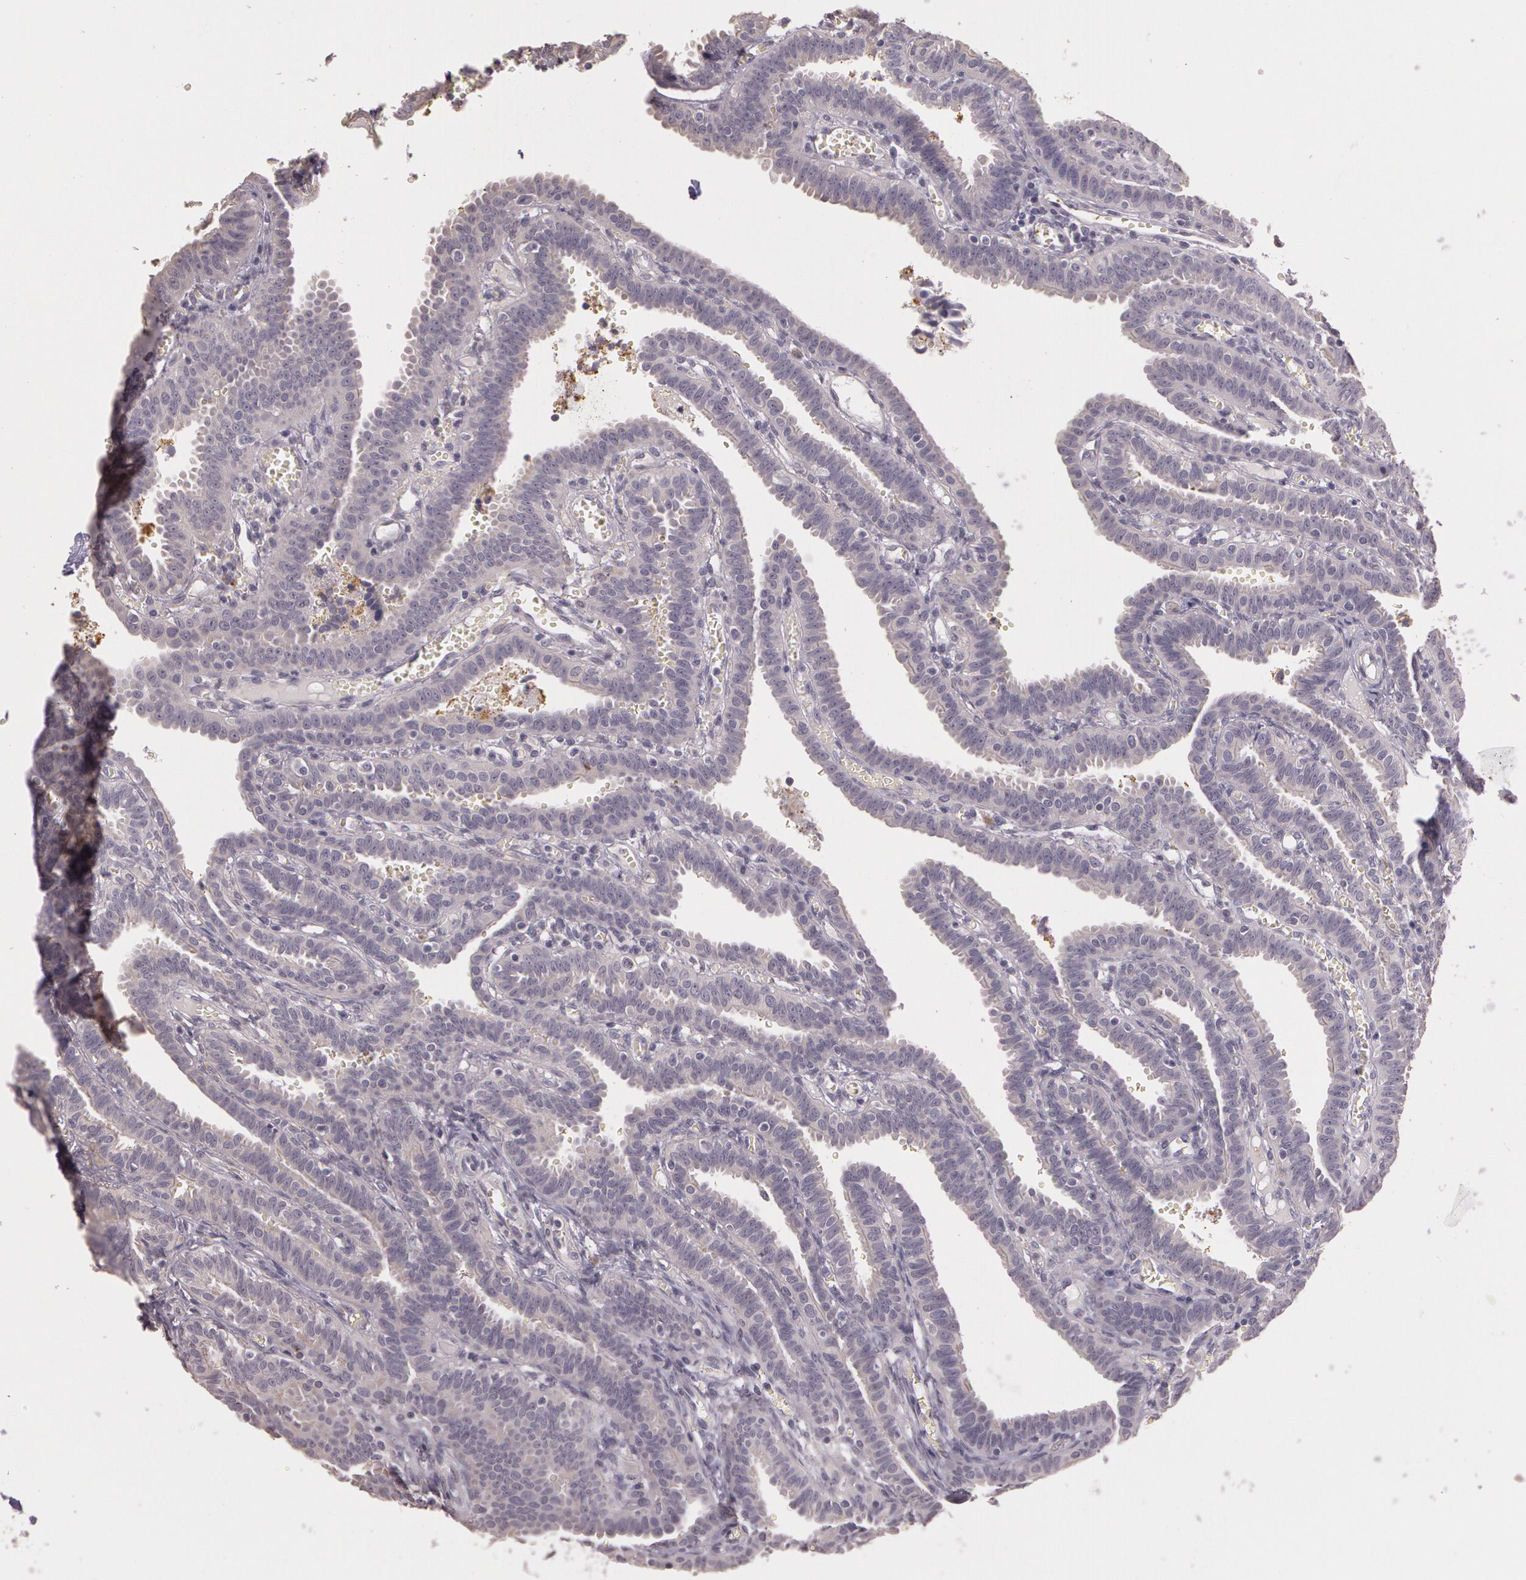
{"staining": {"intensity": "negative", "quantity": "none", "location": "none"}, "tissue": "fallopian tube", "cell_type": "Glandular cells", "image_type": "normal", "snomed": [{"axis": "morphology", "description": "Normal tissue, NOS"}, {"axis": "topography", "description": "Fallopian tube"}], "caption": "Glandular cells show no significant protein expression in benign fallopian tube. (DAB (3,3'-diaminobenzidine) IHC visualized using brightfield microscopy, high magnification).", "gene": "G2E3", "patient": {"sex": "female", "age": 29}}